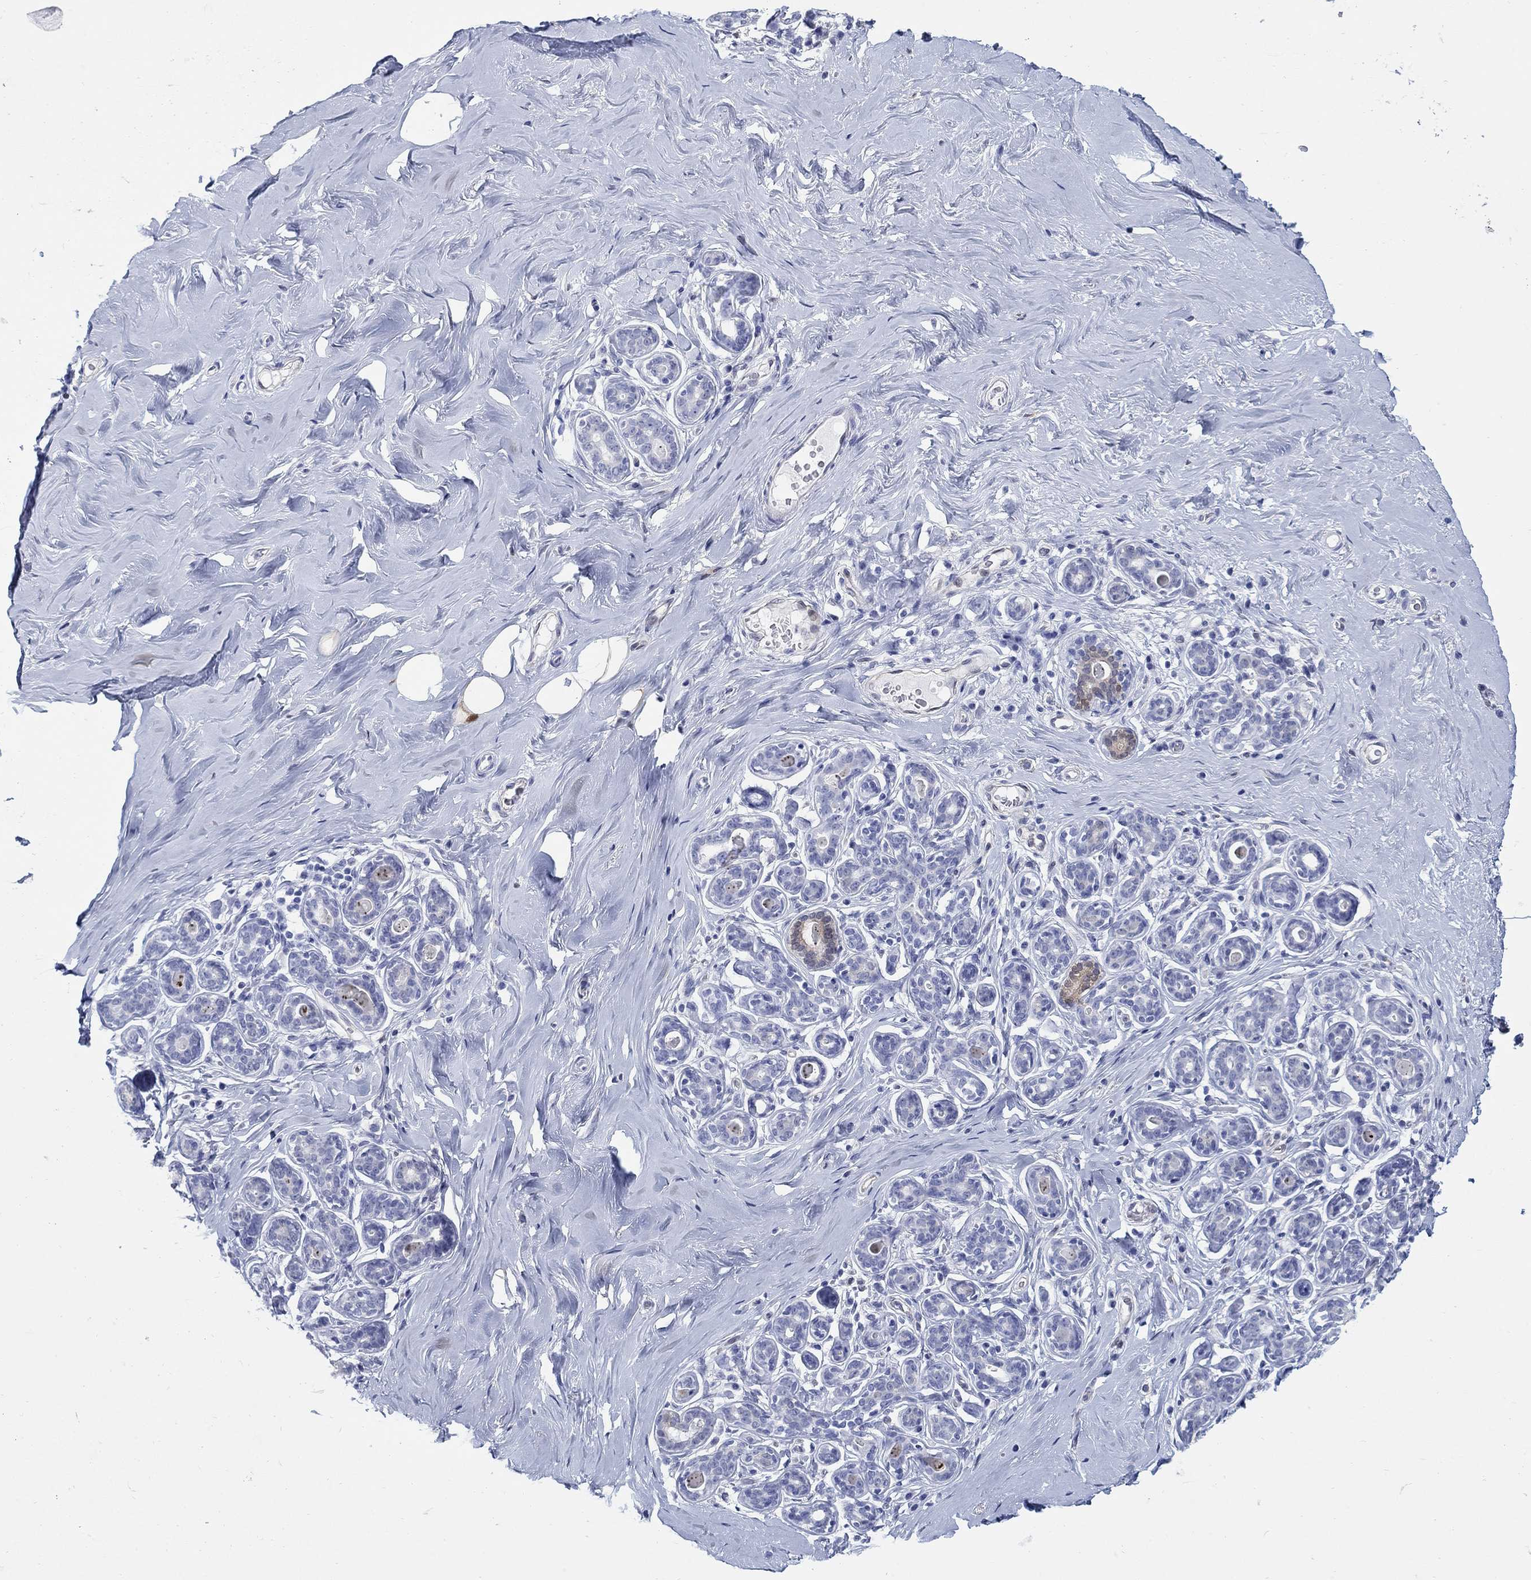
{"staining": {"intensity": "negative", "quantity": "none", "location": "none"}, "tissue": "breast", "cell_type": "Adipocytes", "image_type": "normal", "snomed": [{"axis": "morphology", "description": "Normal tissue, NOS"}, {"axis": "topography", "description": "Skin"}, {"axis": "topography", "description": "Breast"}], "caption": "DAB immunohistochemical staining of unremarkable breast demonstrates no significant staining in adipocytes. (Immunohistochemistry, brightfield microscopy, high magnification).", "gene": "AKR1C1", "patient": {"sex": "female", "age": 43}}